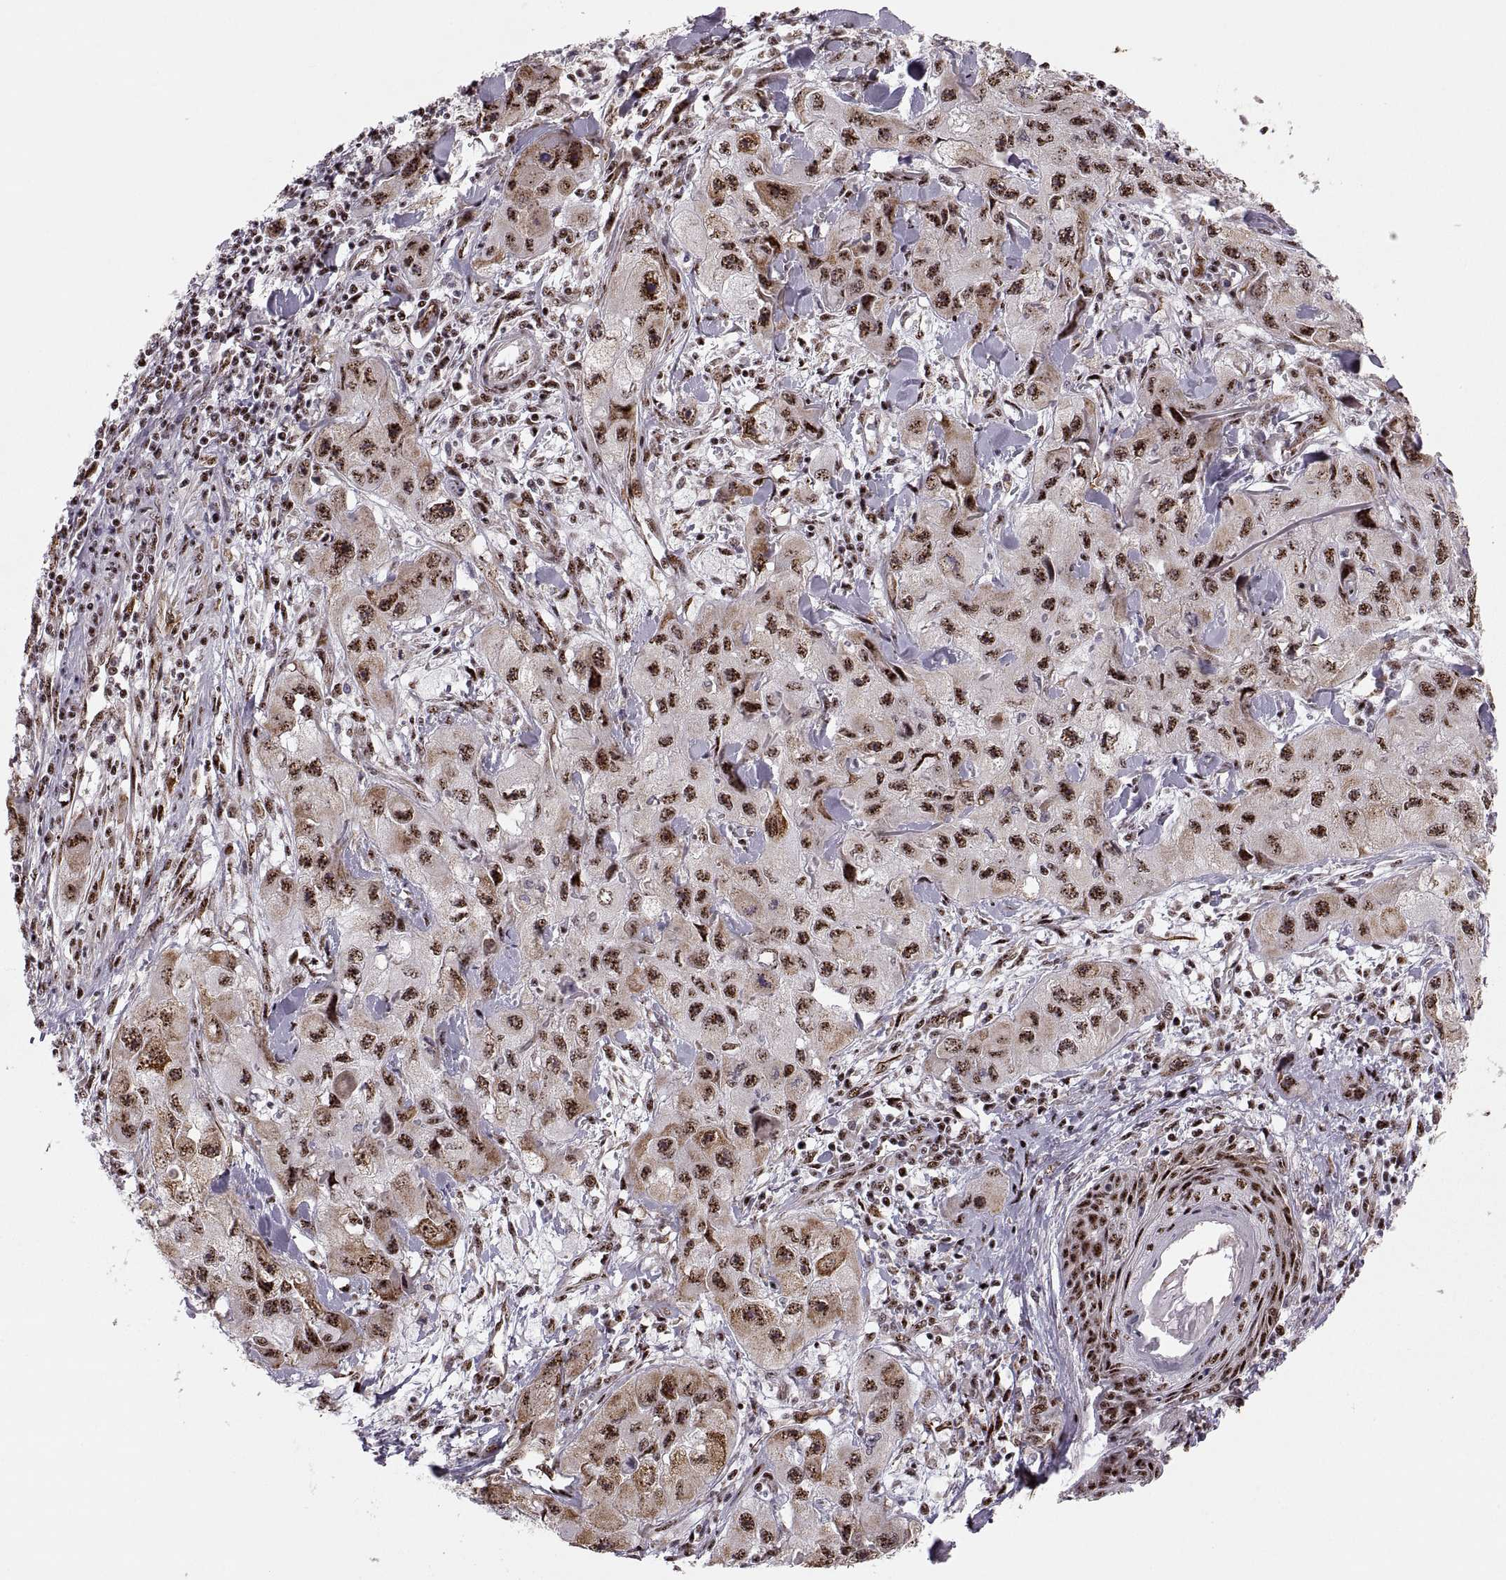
{"staining": {"intensity": "strong", "quantity": ">75%", "location": "nuclear"}, "tissue": "skin cancer", "cell_type": "Tumor cells", "image_type": "cancer", "snomed": [{"axis": "morphology", "description": "Squamous cell carcinoma, NOS"}, {"axis": "topography", "description": "Skin"}, {"axis": "topography", "description": "Subcutis"}], "caption": "DAB (3,3'-diaminobenzidine) immunohistochemical staining of human skin cancer demonstrates strong nuclear protein positivity in approximately >75% of tumor cells.", "gene": "ZCCHC17", "patient": {"sex": "male", "age": 73}}